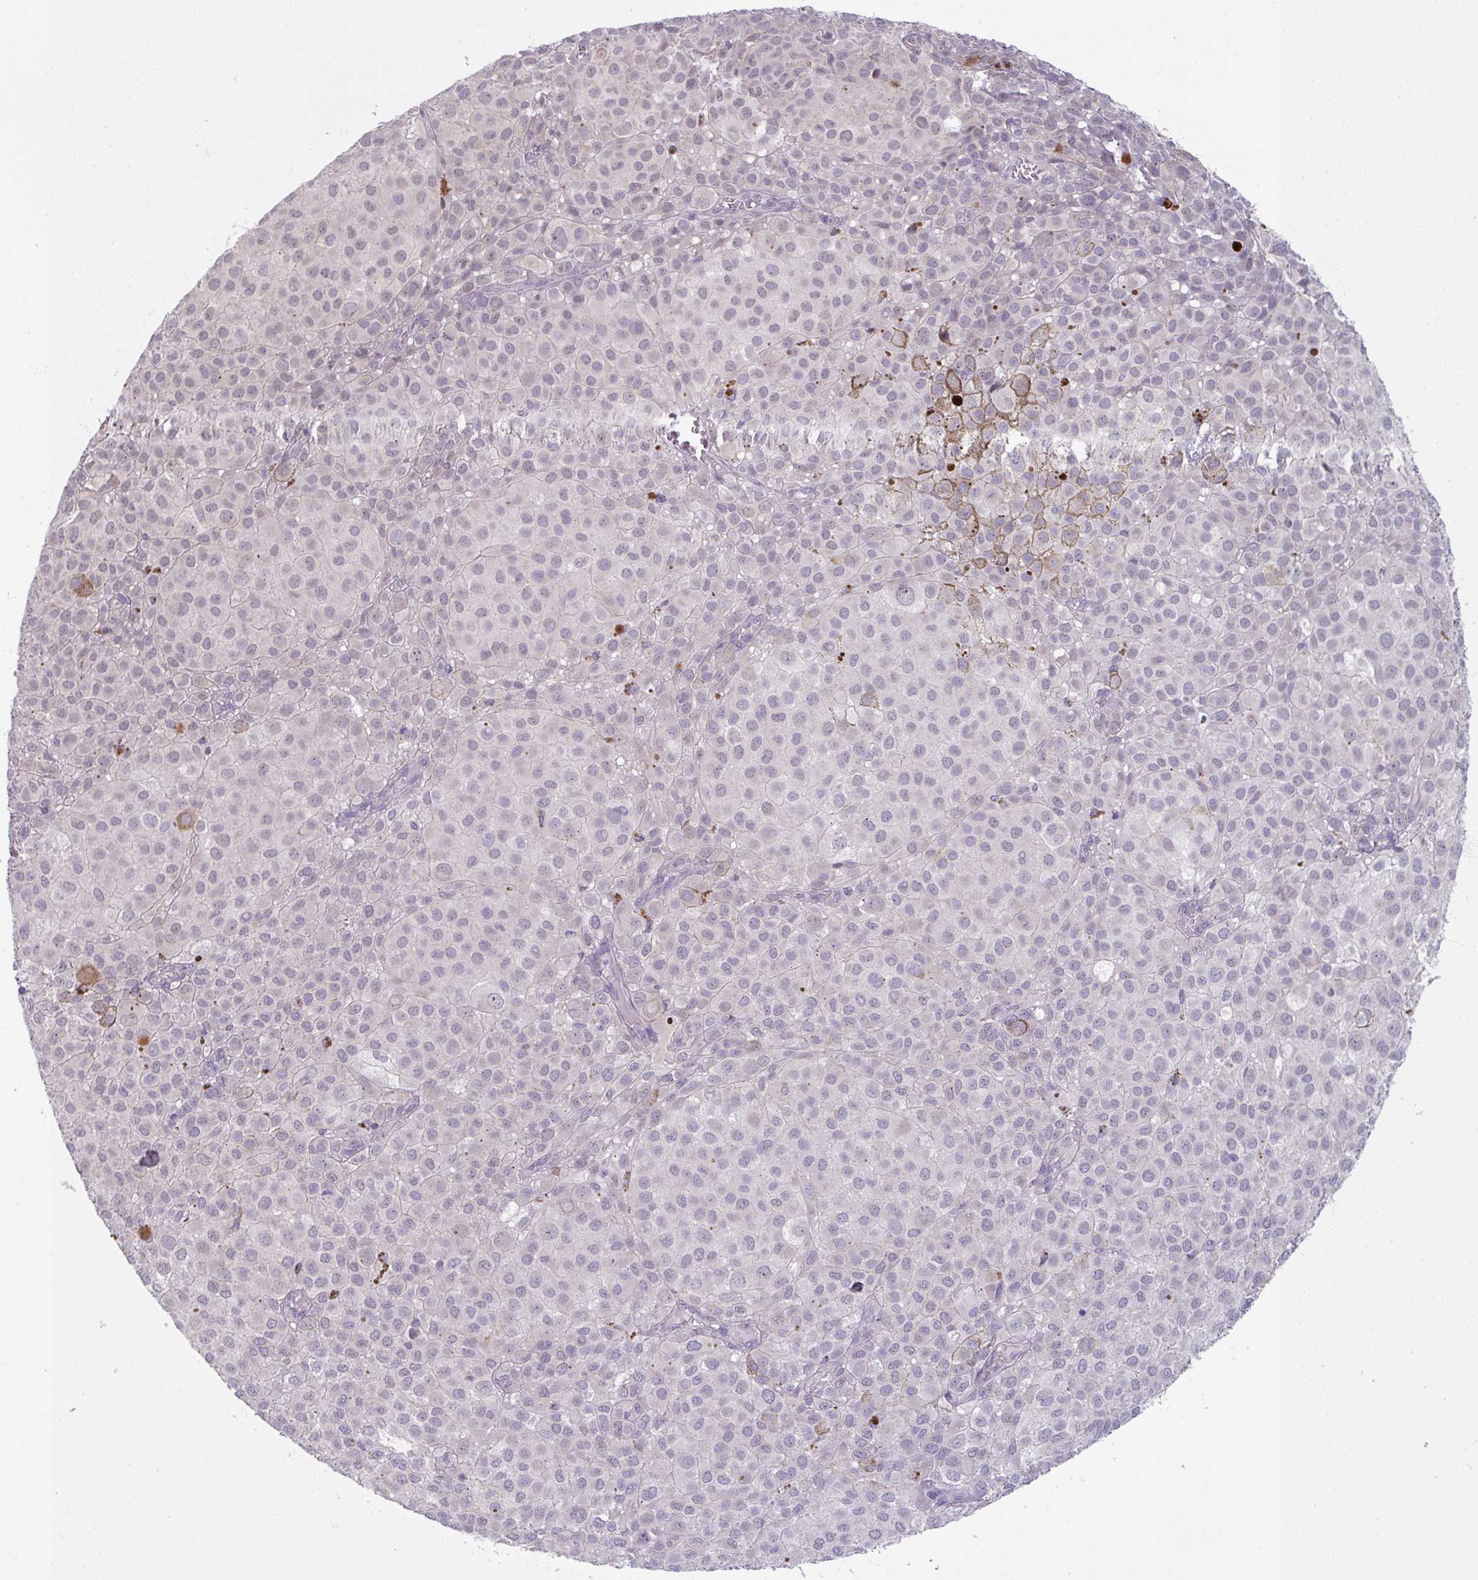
{"staining": {"intensity": "negative", "quantity": "none", "location": "none"}, "tissue": "melanoma", "cell_type": "Tumor cells", "image_type": "cancer", "snomed": [{"axis": "morphology", "description": "Malignant melanoma, NOS"}, {"axis": "topography", "description": "Skin"}], "caption": "IHC of human malignant melanoma displays no expression in tumor cells. (Brightfield microscopy of DAB immunohistochemistry at high magnification).", "gene": "UVSSA", "patient": {"sex": "male", "age": 64}}